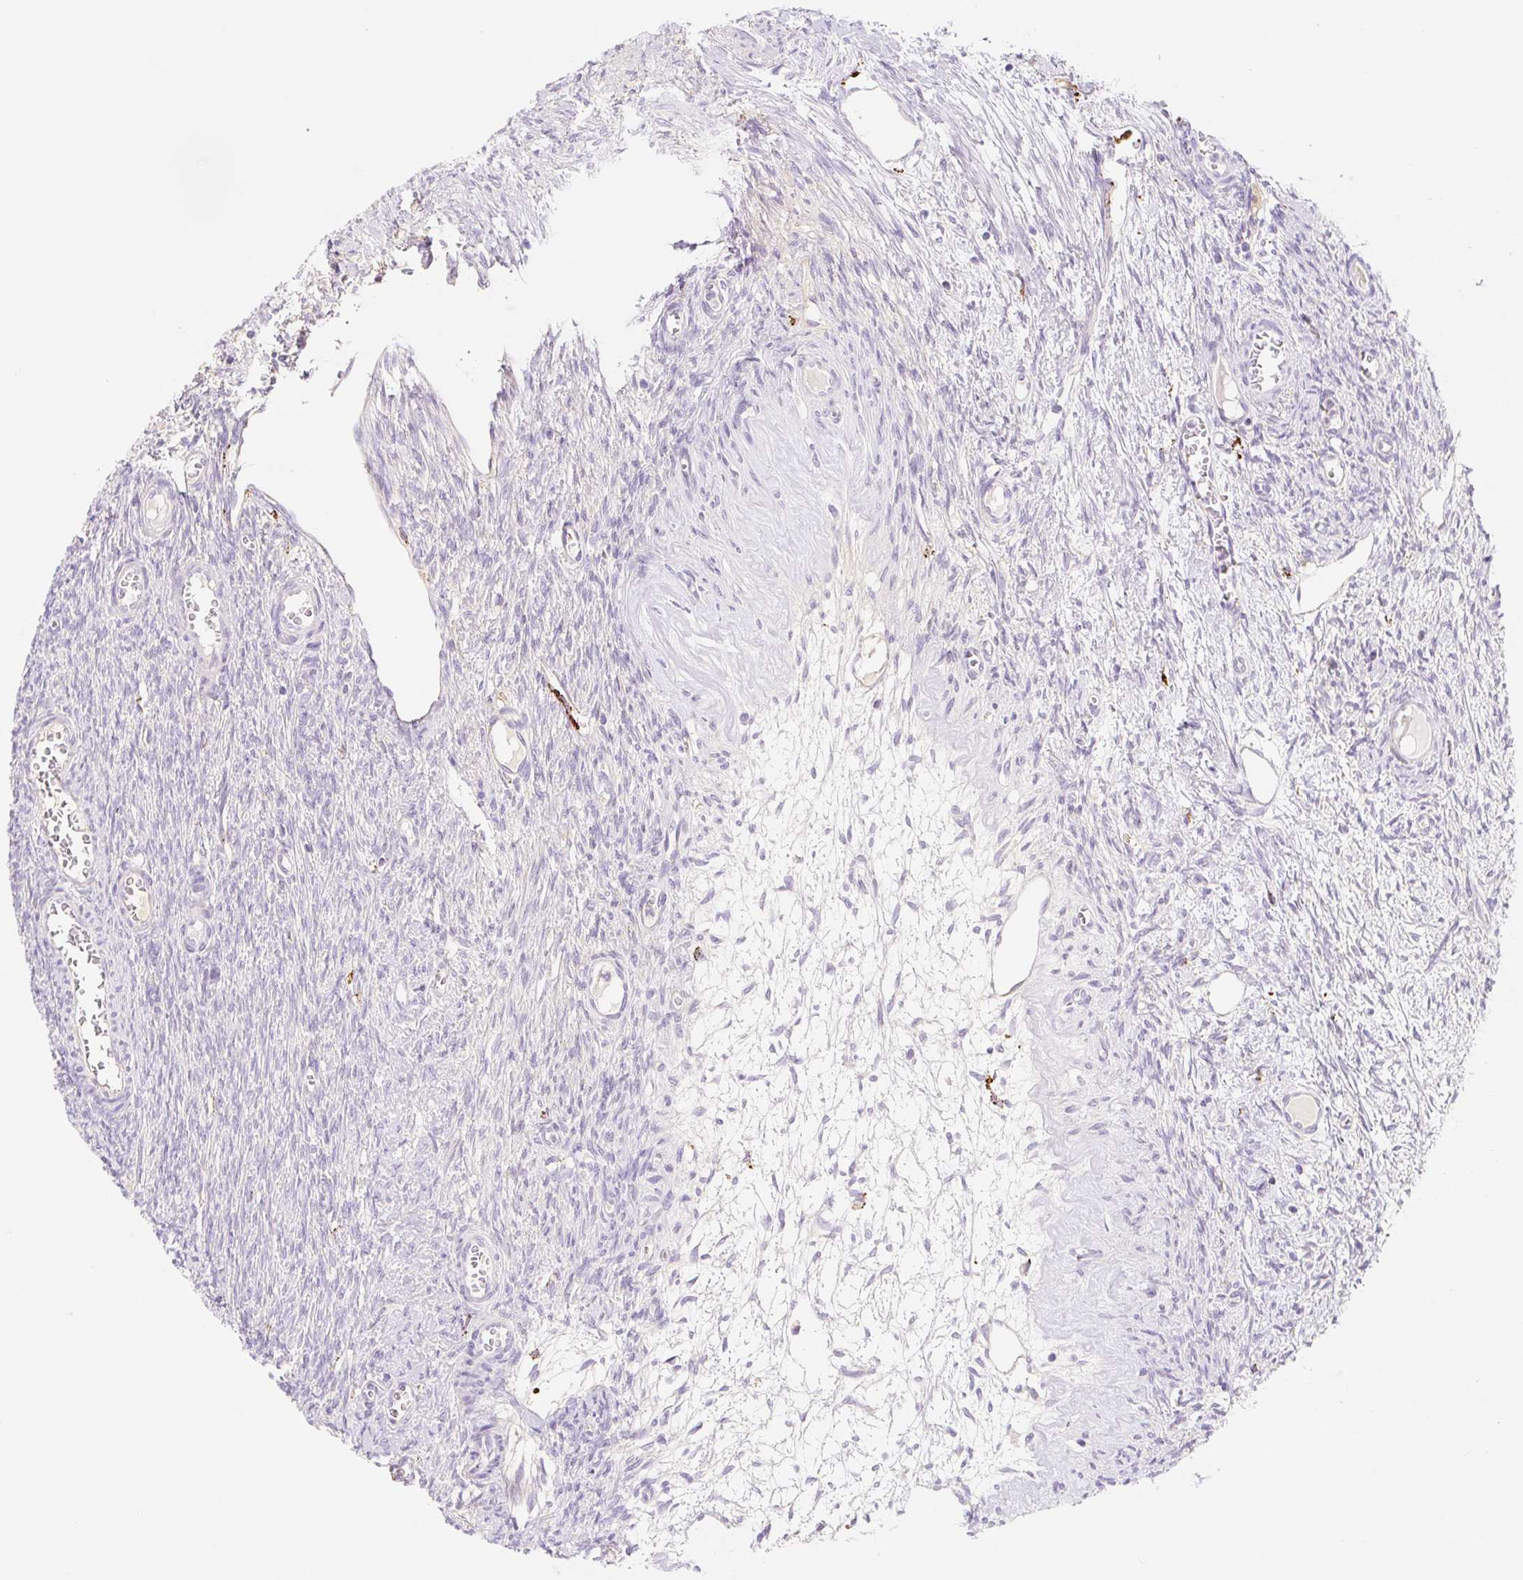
{"staining": {"intensity": "negative", "quantity": "none", "location": "none"}, "tissue": "ovary", "cell_type": "Ovarian stroma cells", "image_type": "normal", "snomed": [{"axis": "morphology", "description": "Normal tissue, NOS"}, {"axis": "topography", "description": "Ovary"}], "caption": "An IHC image of normal ovary is shown. There is no staining in ovarian stroma cells of ovary. (Stains: DAB IHC with hematoxylin counter stain, Microscopy: brightfield microscopy at high magnification).", "gene": "LYVE1", "patient": {"sex": "female", "age": 44}}